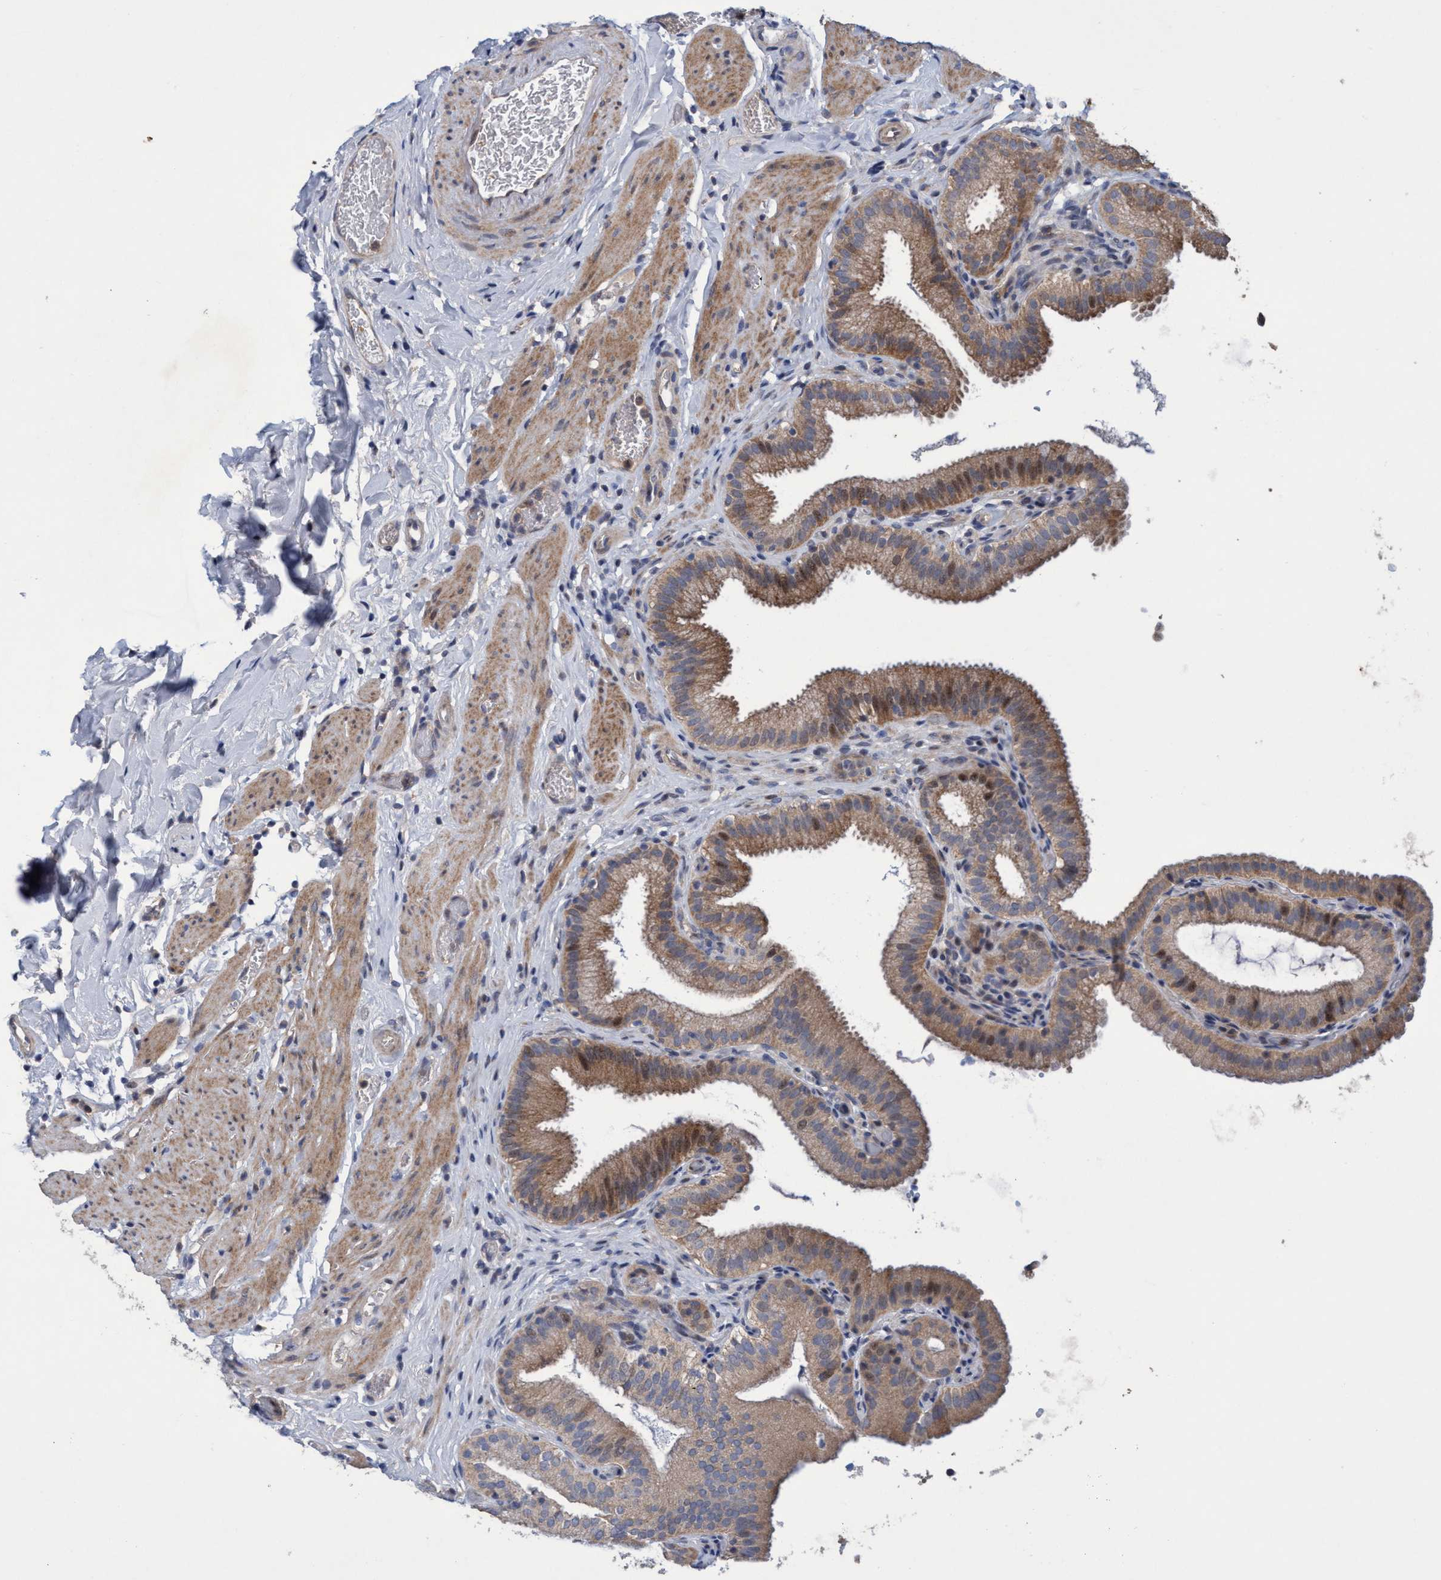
{"staining": {"intensity": "weak", "quantity": ">75%", "location": "cytoplasmic/membranous,nuclear"}, "tissue": "gallbladder", "cell_type": "Glandular cells", "image_type": "normal", "snomed": [{"axis": "morphology", "description": "Normal tissue, NOS"}, {"axis": "topography", "description": "Gallbladder"}], "caption": "Gallbladder stained with a brown dye reveals weak cytoplasmic/membranous,nuclear positive positivity in about >75% of glandular cells.", "gene": "ZNF677", "patient": {"sex": "male", "age": 54}}